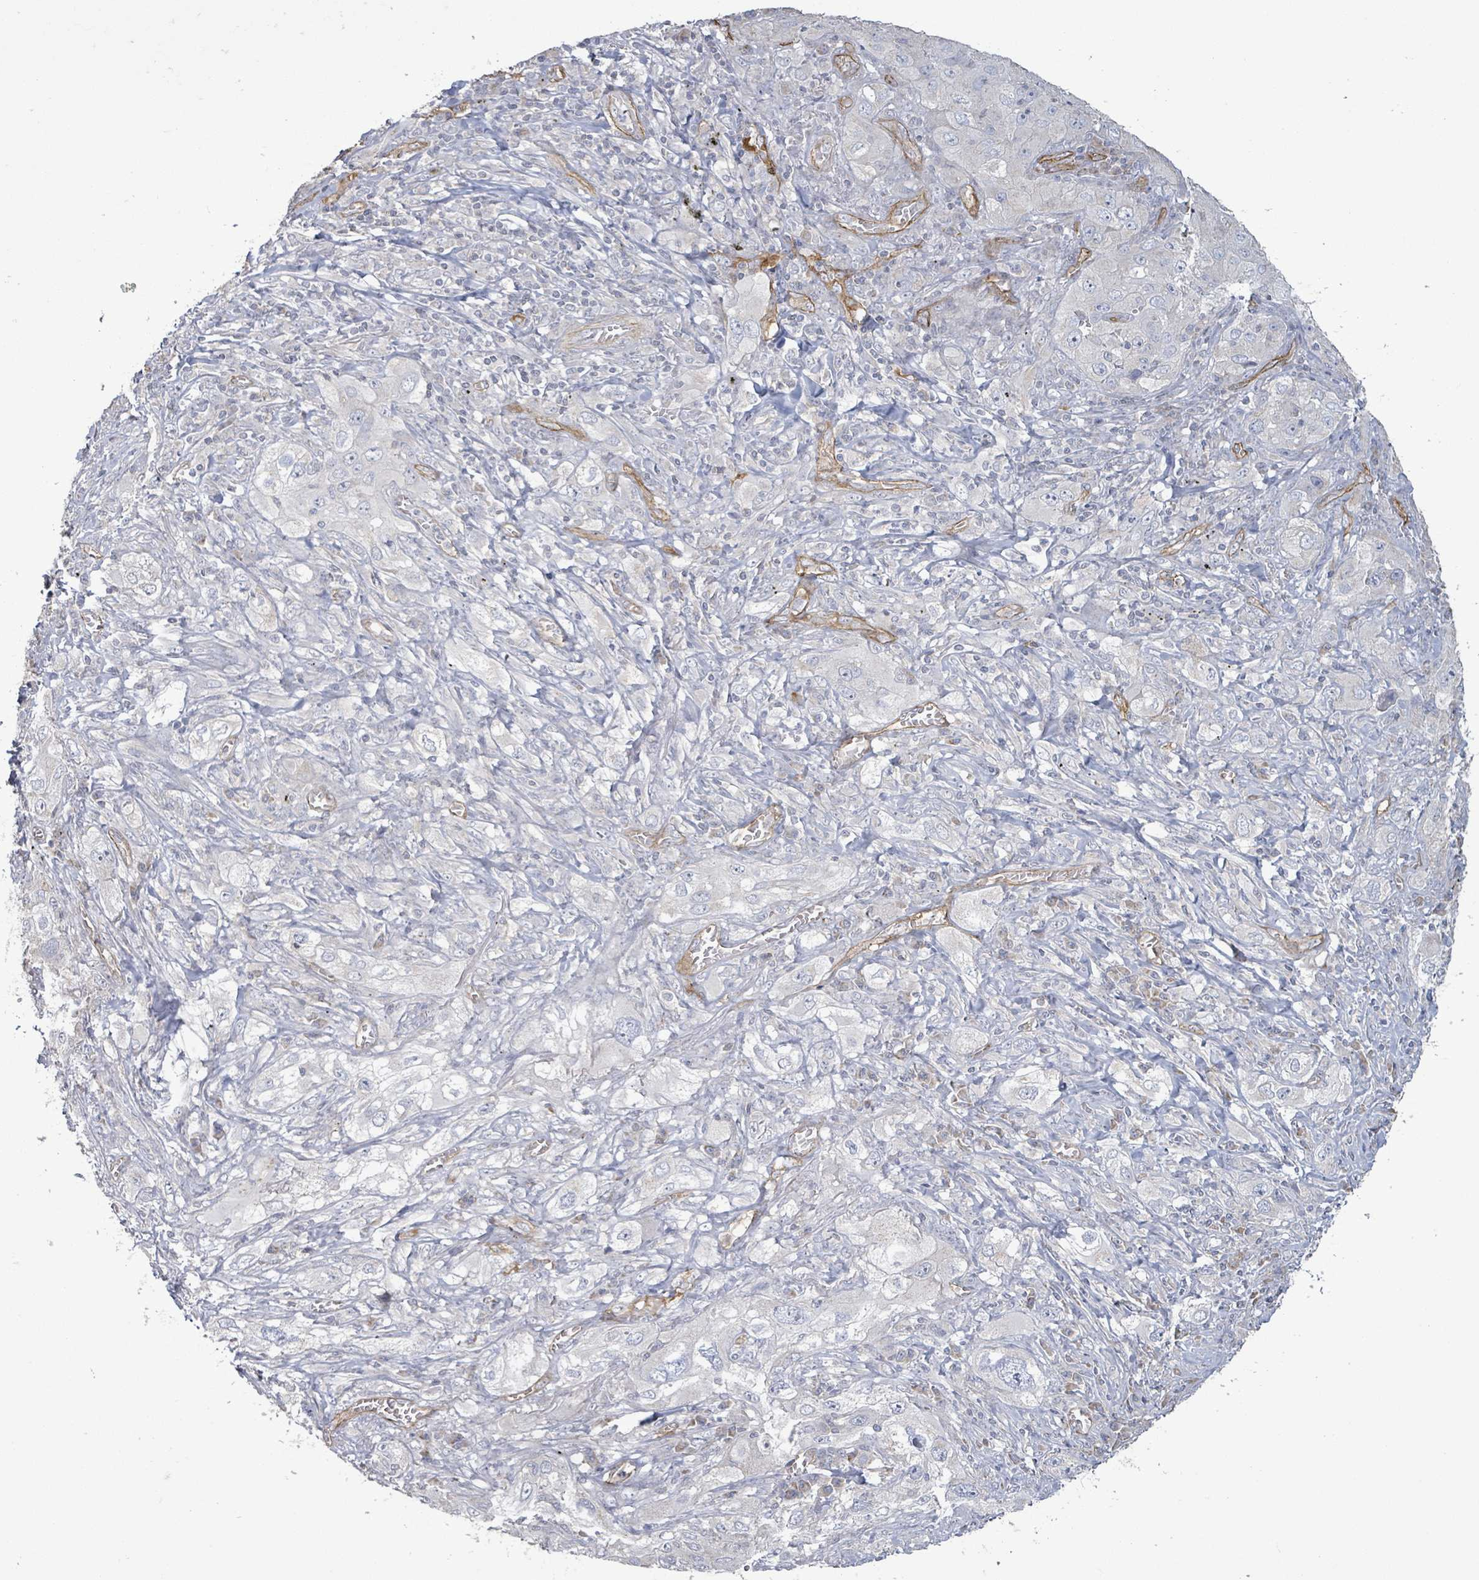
{"staining": {"intensity": "negative", "quantity": "none", "location": "none"}, "tissue": "lung cancer", "cell_type": "Tumor cells", "image_type": "cancer", "snomed": [{"axis": "morphology", "description": "Squamous cell carcinoma, NOS"}, {"axis": "topography", "description": "Lung"}], "caption": "This is an immunohistochemistry (IHC) photomicrograph of human lung cancer. There is no positivity in tumor cells.", "gene": "KANK3", "patient": {"sex": "female", "age": 69}}